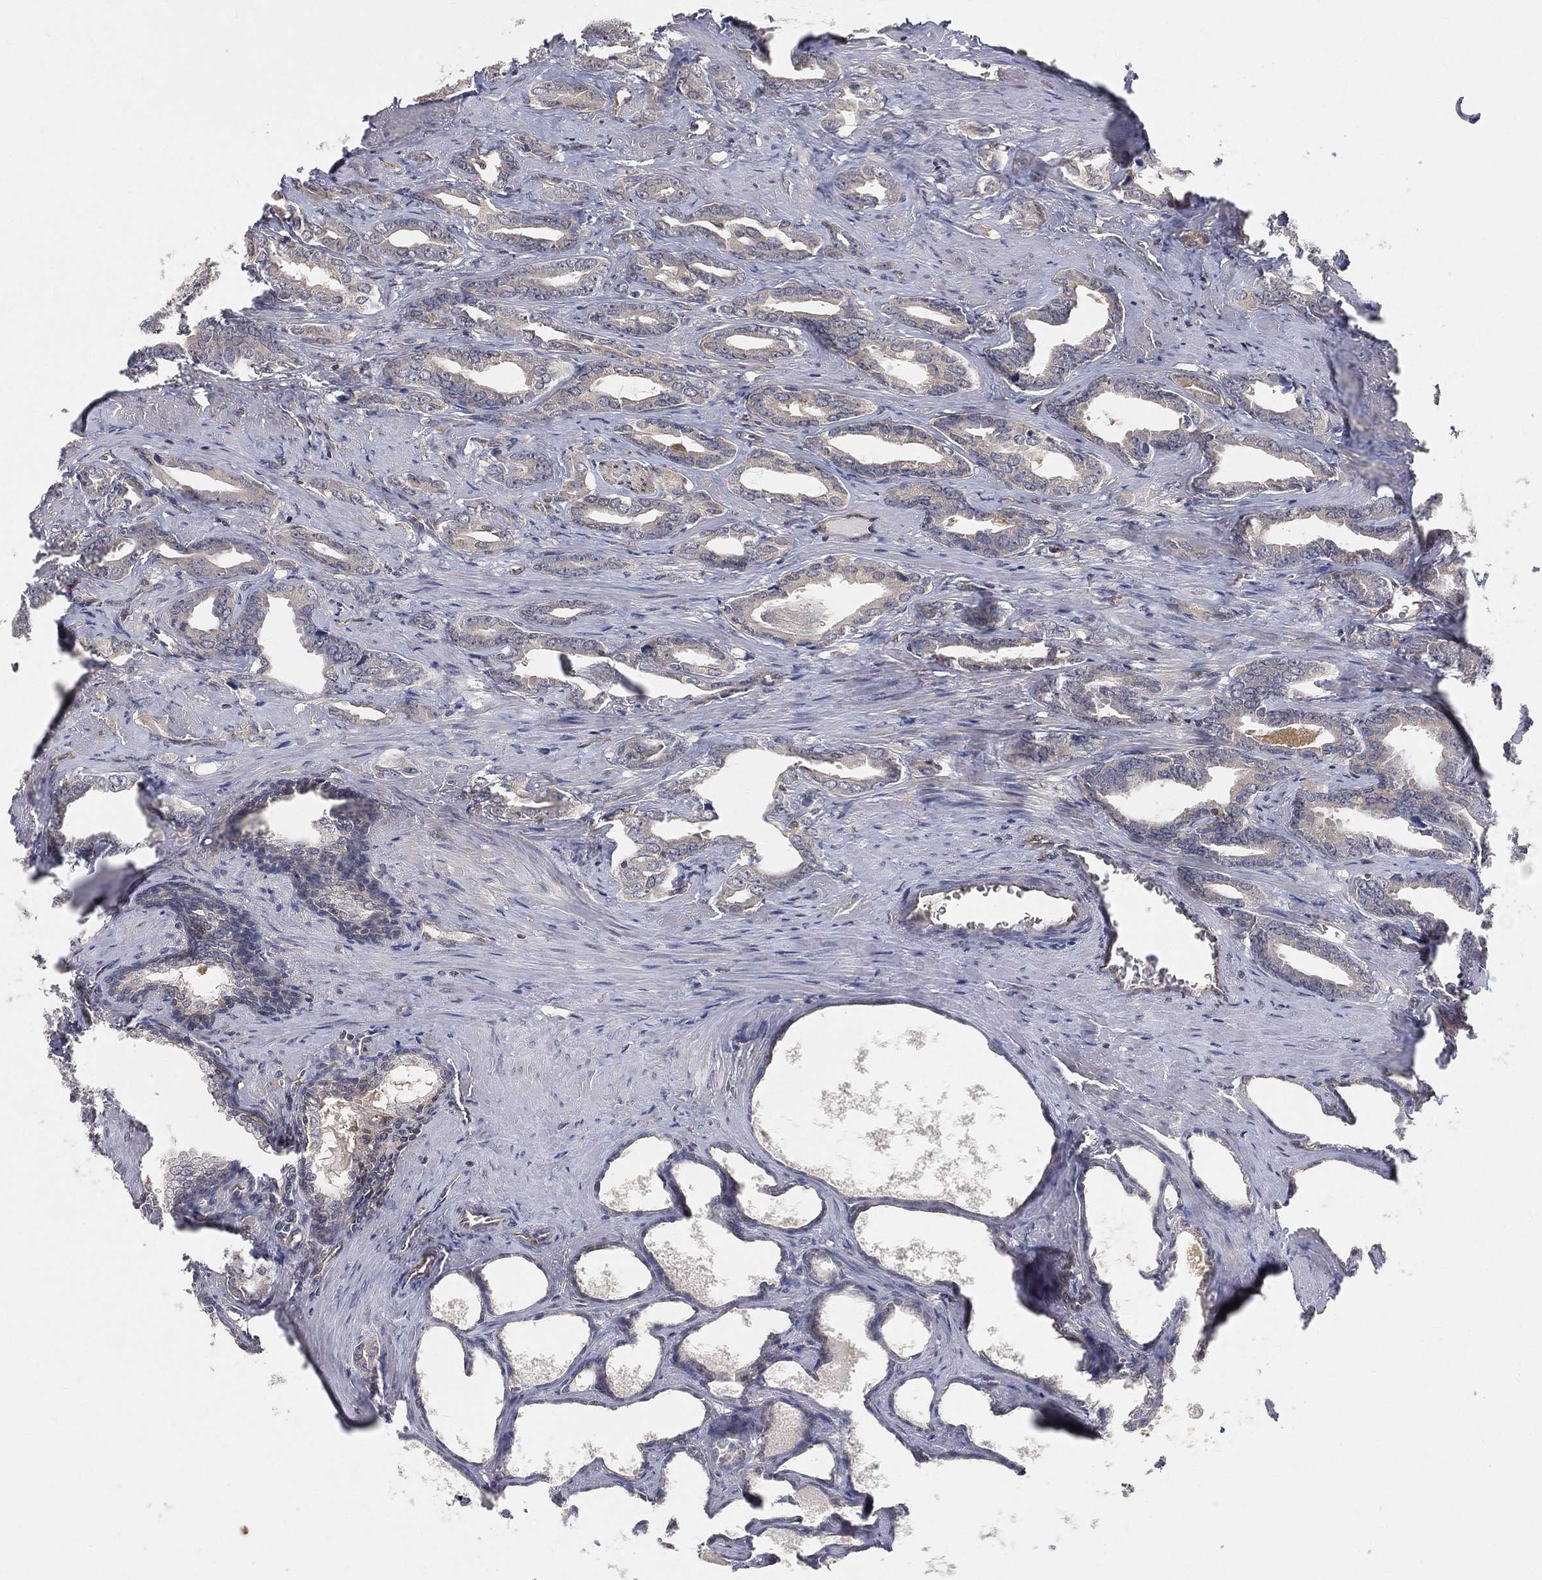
{"staining": {"intensity": "weak", "quantity": "<25%", "location": "cytoplasmic/membranous"}, "tissue": "prostate cancer", "cell_type": "Tumor cells", "image_type": "cancer", "snomed": [{"axis": "morphology", "description": "Adenocarcinoma, NOS"}, {"axis": "topography", "description": "Prostate"}], "caption": "IHC photomicrograph of prostate cancer stained for a protein (brown), which displays no positivity in tumor cells.", "gene": "MAPK1", "patient": {"sex": "male", "age": 66}}